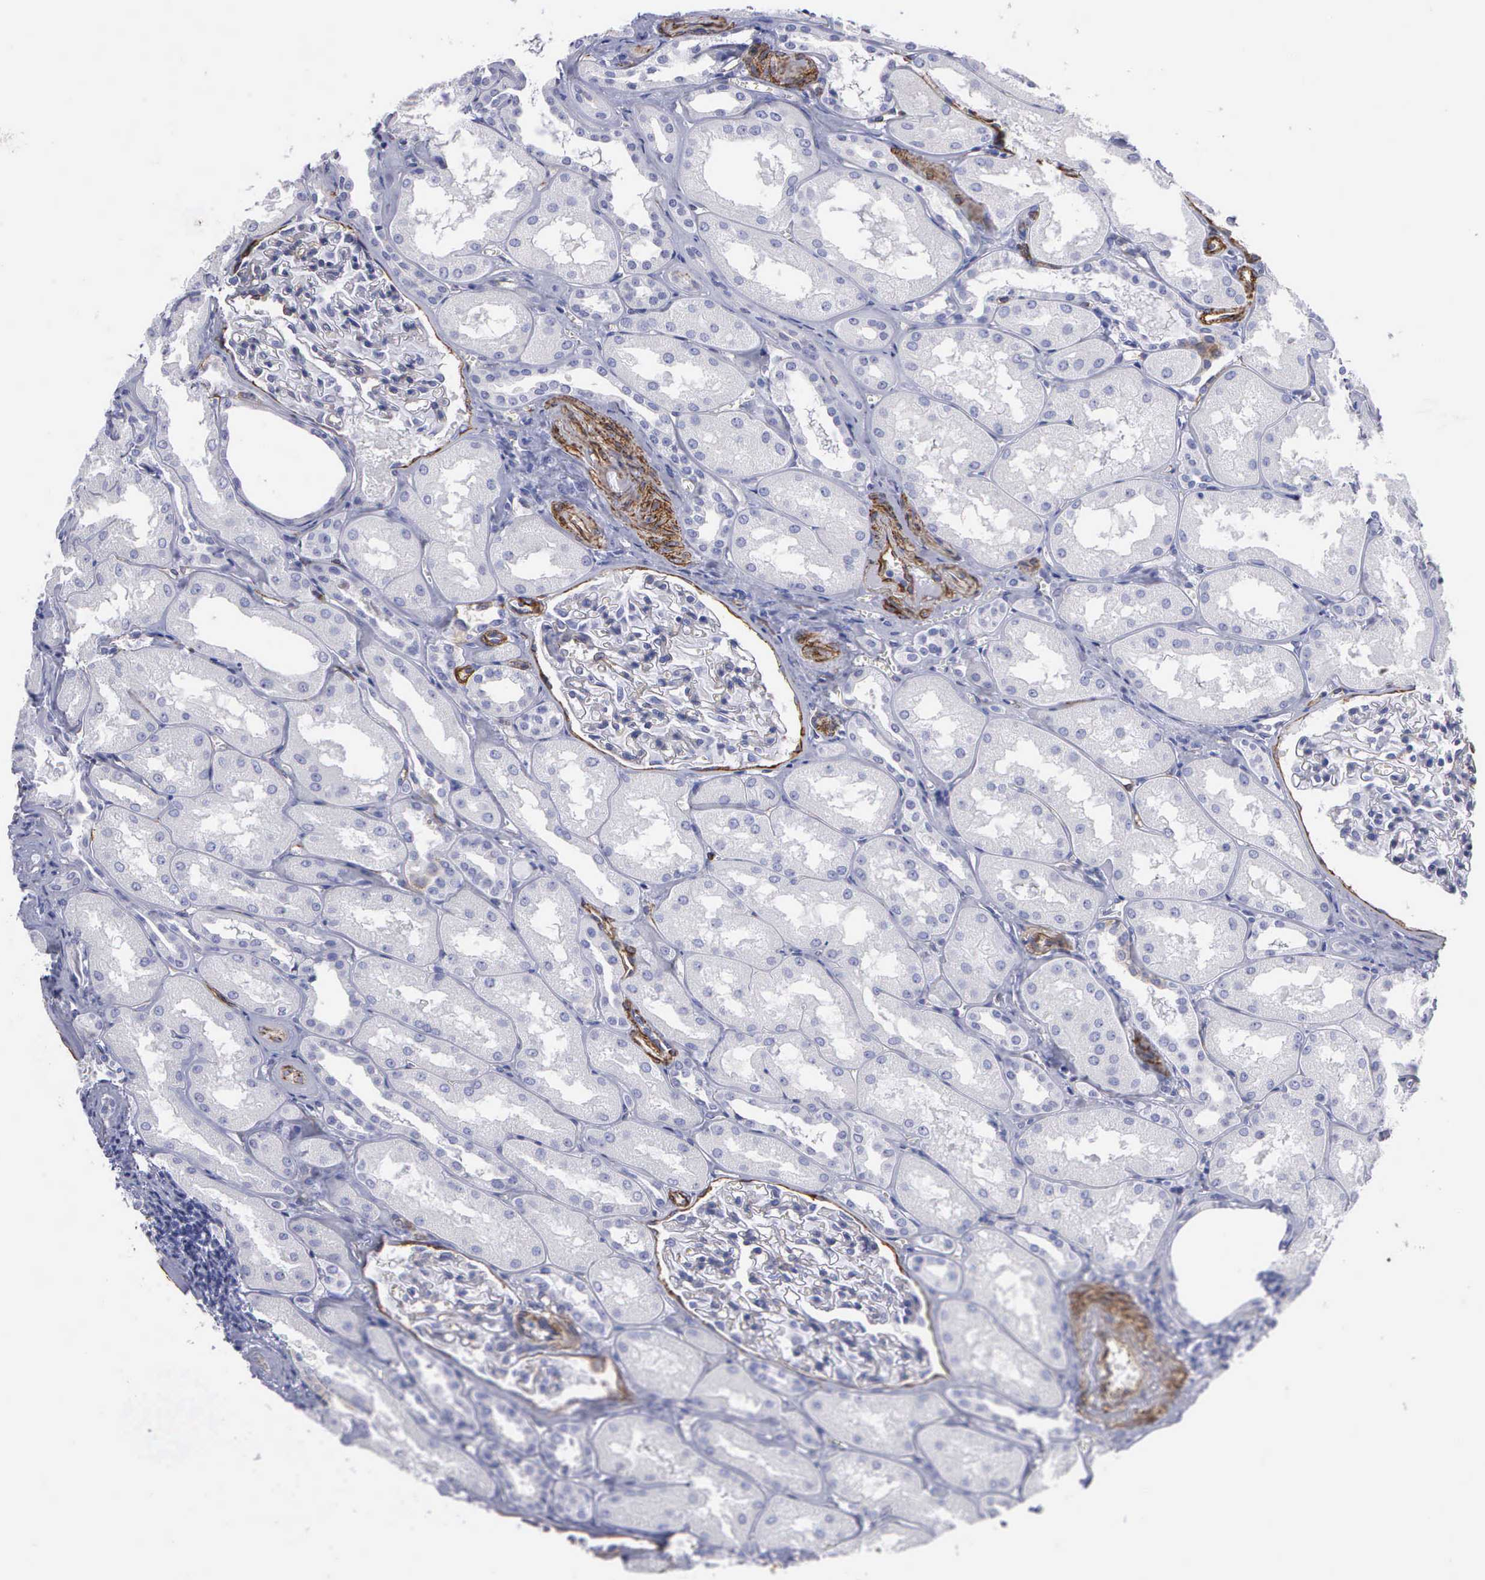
{"staining": {"intensity": "moderate", "quantity": "<25%", "location": "cytoplasmic/membranous"}, "tissue": "kidney", "cell_type": "Cells in glomeruli", "image_type": "normal", "snomed": [{"axis": "morphology", "description": "Normal tissue, NOS"}, {"axis": "topography", "description": "Kidney"}], "caption": "Brown immunohistochemical staining in normal human kidney shows moderate cytoplasmic/membranous positivity in about <25% of cells in glomeruli. (DAB (3,3'-diaminobenzidine) = brown stain, brightfield microscopy at high magnification).", "gene": "MAGEB10", "patient": {"sex": "male", "age": 61}}